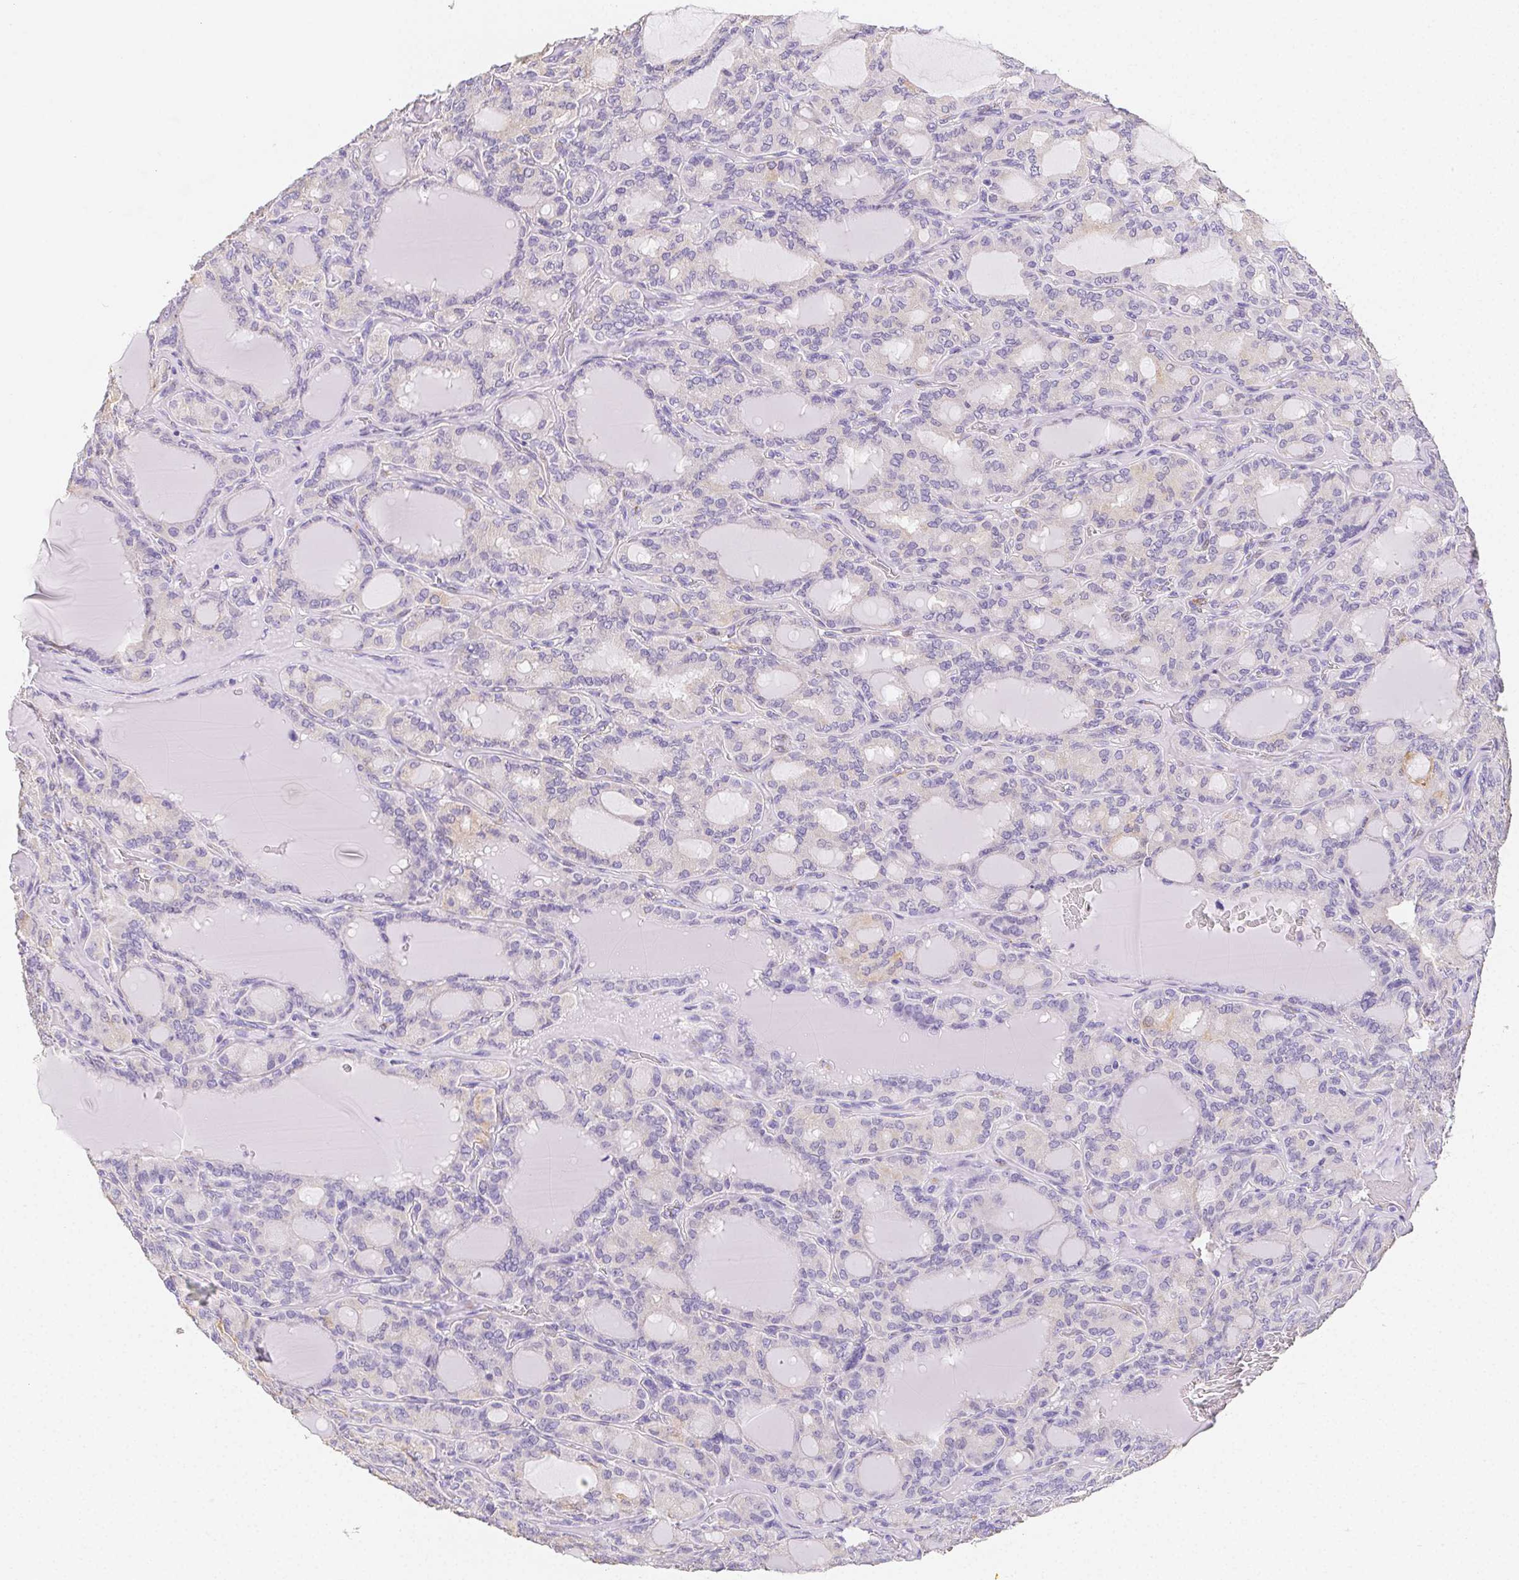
{"staining": {"intensity": "negative", "quantity": "none", "location": "none"}, "tissue": "thyroid cancer", "cell_type": "Tumor cells", "image_type": "cancer", "snomed": [{"axis": "morphology", "description": "Papillary adenocarcinoma, NOS"}, {"axis": "topography", "description": "Thyroid gland"}], "caption": "Immunohistochemistry image of papillary adenocarcinoma (thyroid) stained for a protein (brown), which exhibits no positivity in tumor cells.", "gene": "HRC", "patient": {"sex": "male", "age": 87}}